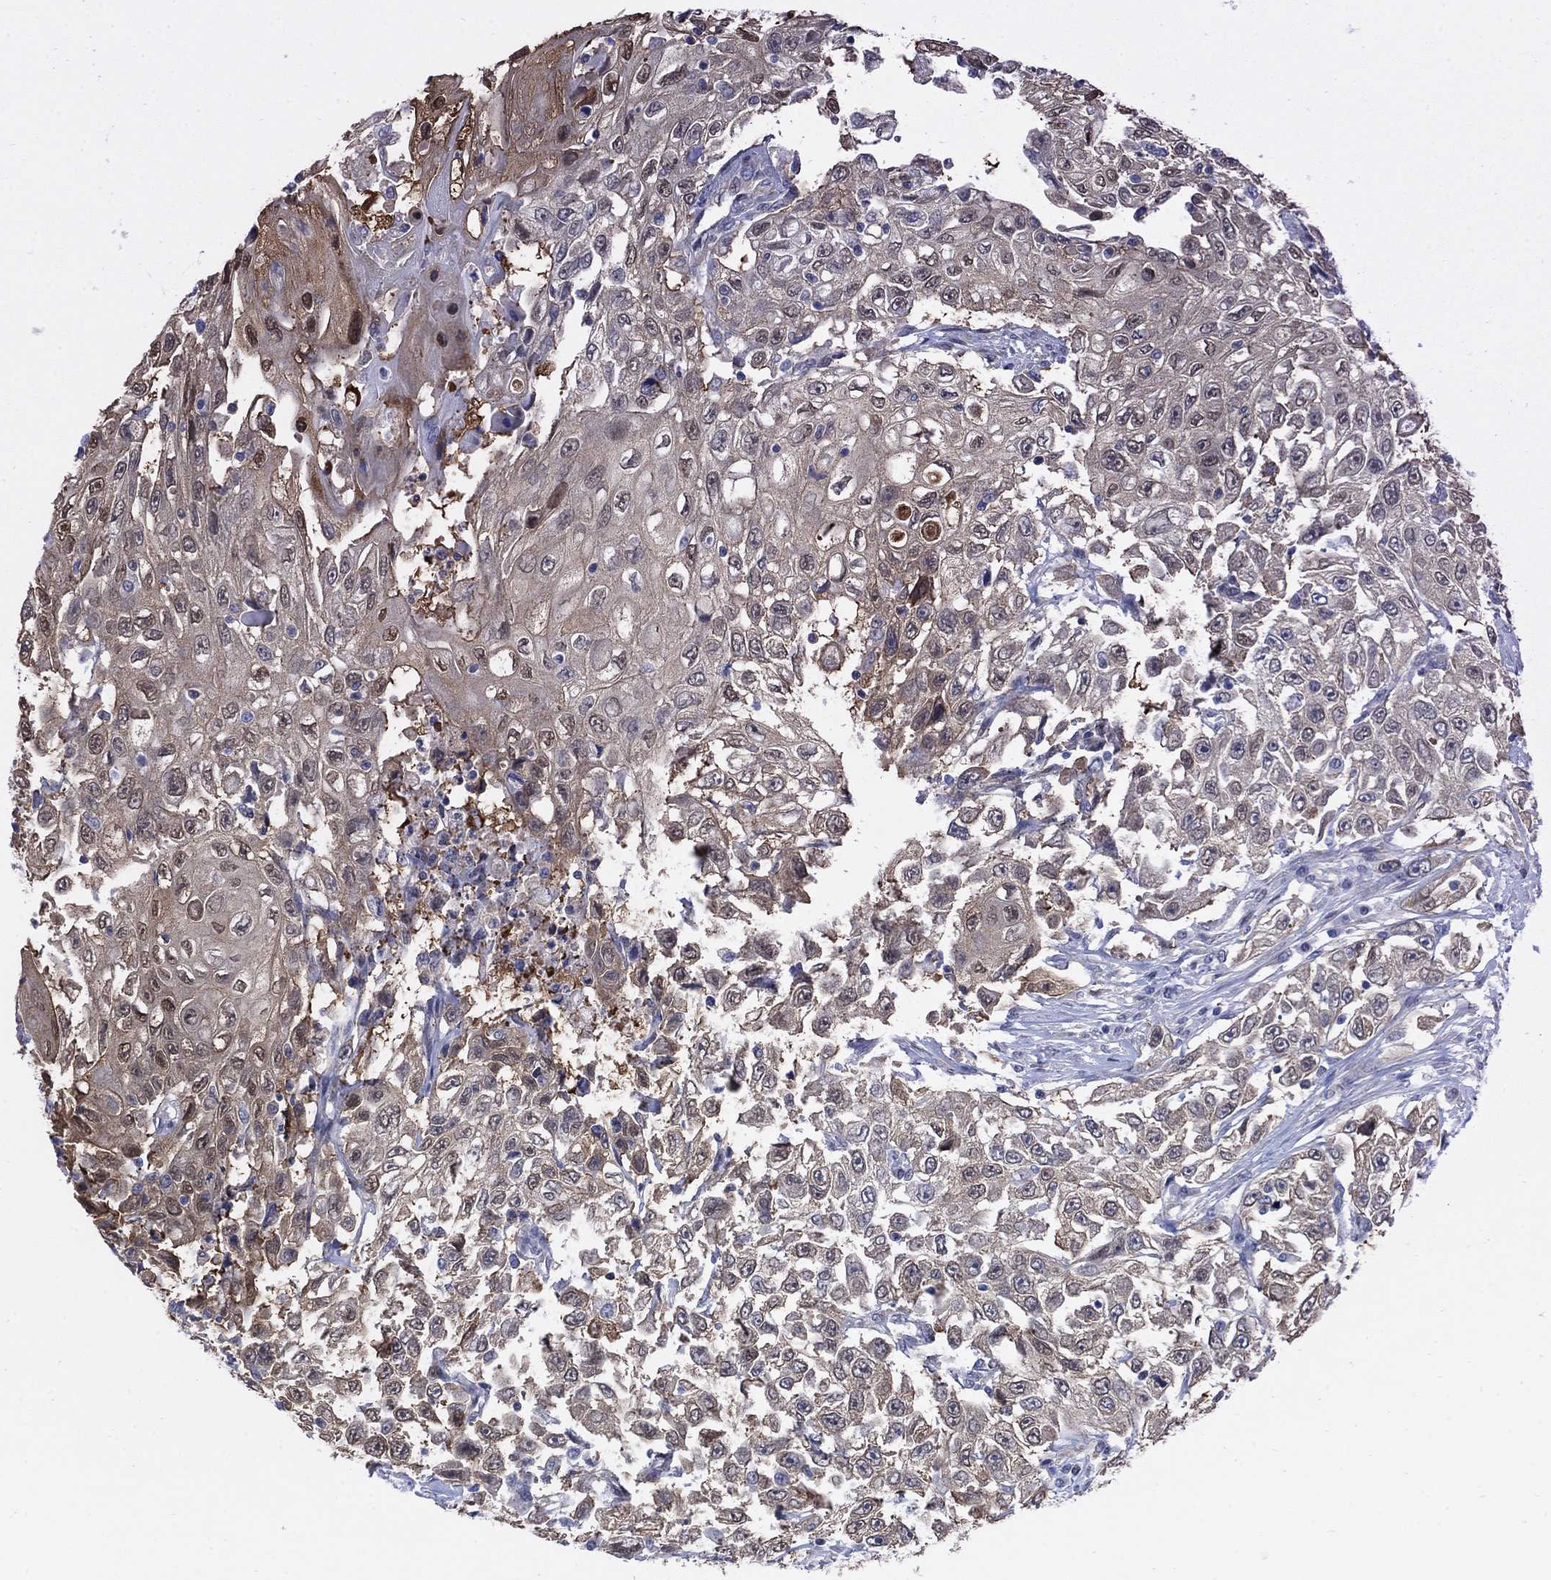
{"staining": {"intensity": "moderate", "quantity": ">75%", "location": "cytoplasmic/membranous"}, "tissue": "urothelial cancer", "cell_type": "Tumor cells", "image_type": "cancer", "snomed": [{"axis": "morphology", "description": "Urothelial carcinoma, High grade"}, {"axis": "topography", "description": "Urinary bladder"}], "caption": "High-grade urothelial carcinoma stained for a protein exhibits moderate cytoplasmic/membranous positivity in tumor cells.", "gene": "MYO3A", "patient": {"sex": "female", "age": 56}}